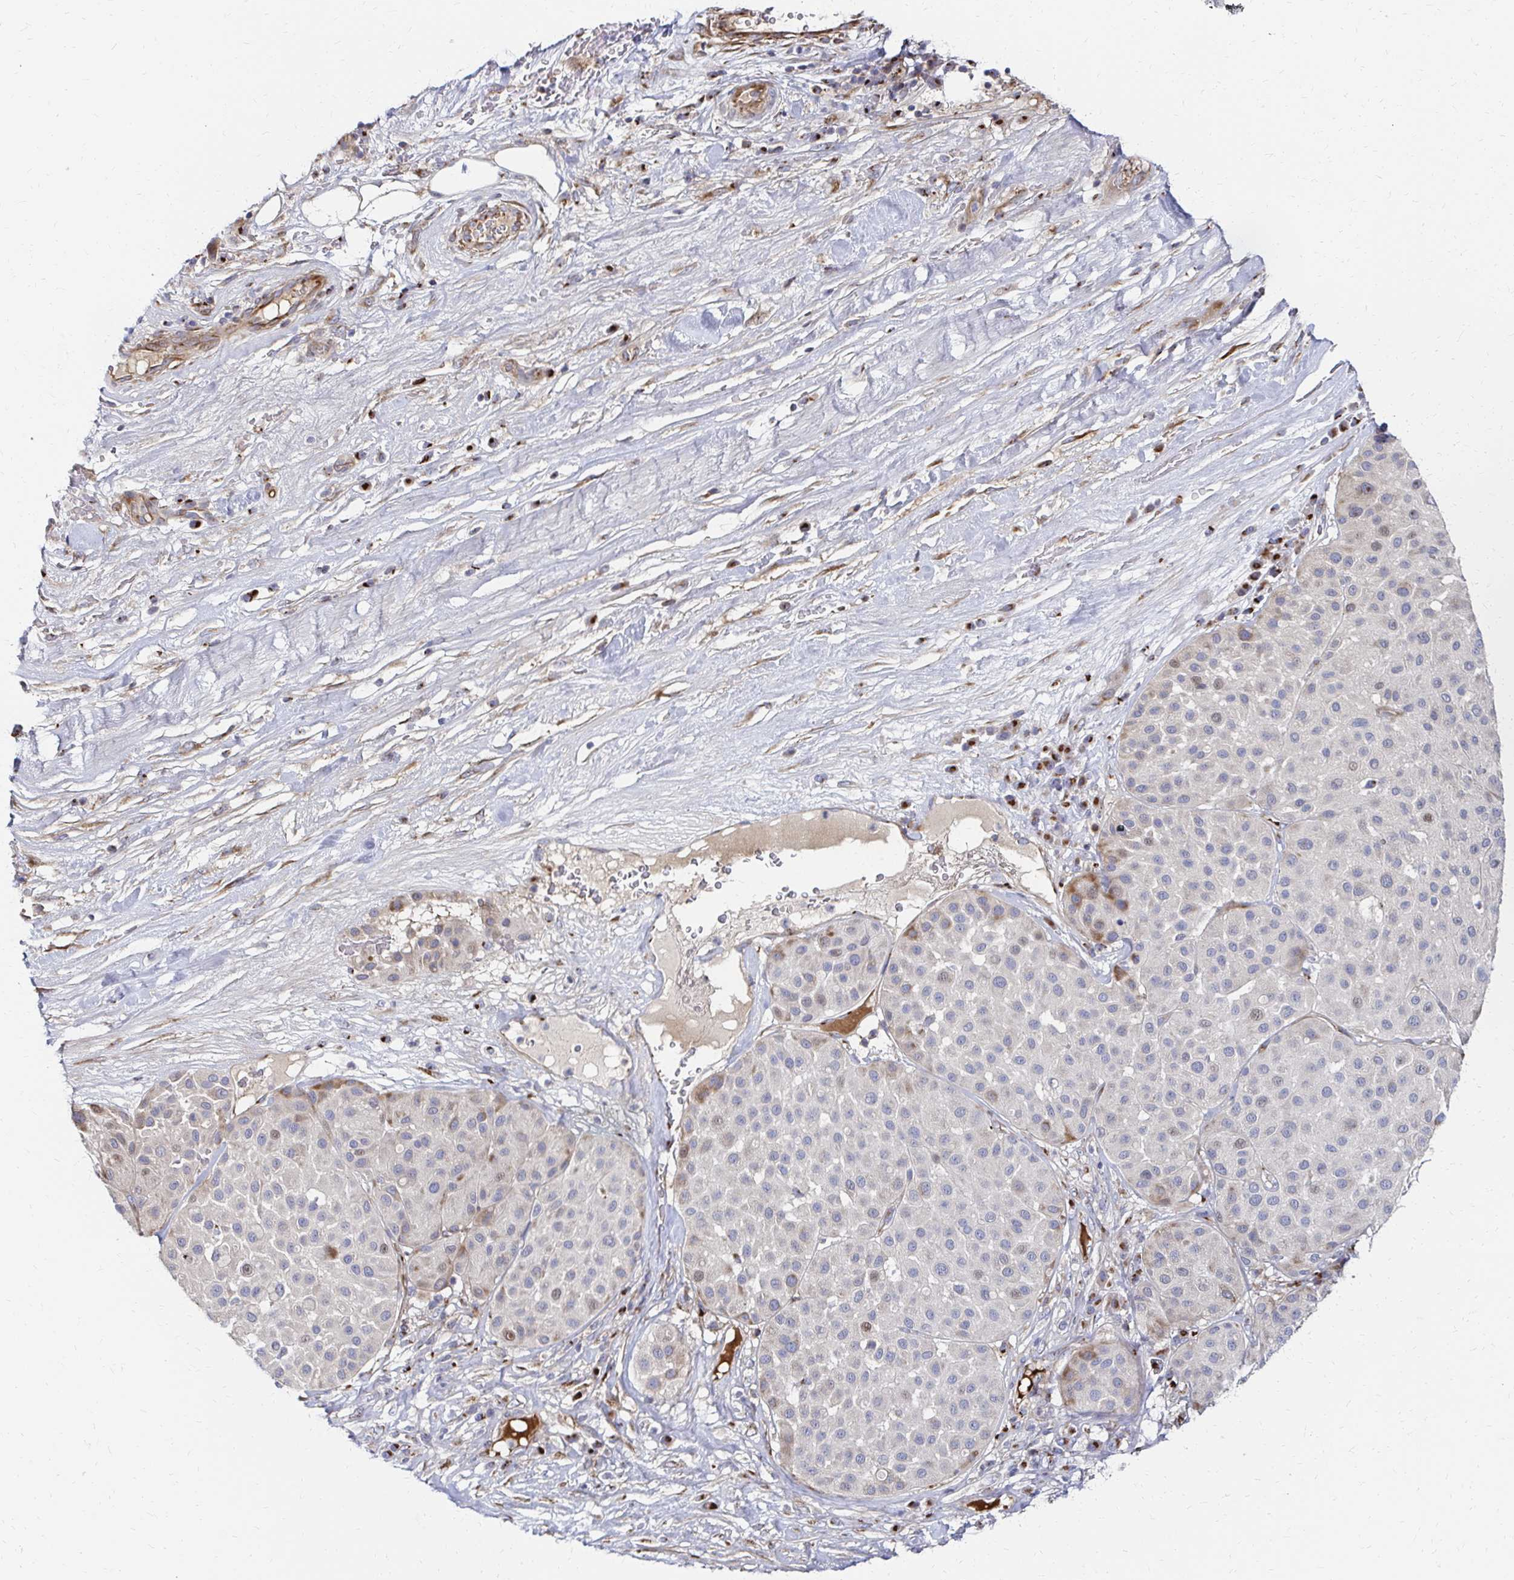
{"staining": {"intensity": "moderate", "quantity": "<25%", "location": "cytoplasmic/membranous"}, "tissue": "melanoma", "cell_type": "Tumor cells", "image_type": "cancer", "snomed": [{"axis": "morphology", "description": "Malignant melanoma, Metastatic site"}, {"axis": "topography", "description": "Smooth muscle"}], "caption": "Moderate cytoplasmic/membranous protein staining is present in about <25% of tumor cells in melanoma. The staining is performed using DAB brown chromogen to label protein expression. The nuclei are counter-stained blue using hematoxylin.", "gene": "MAN1A1", "patient": {"sex": "male", "age": 41}}